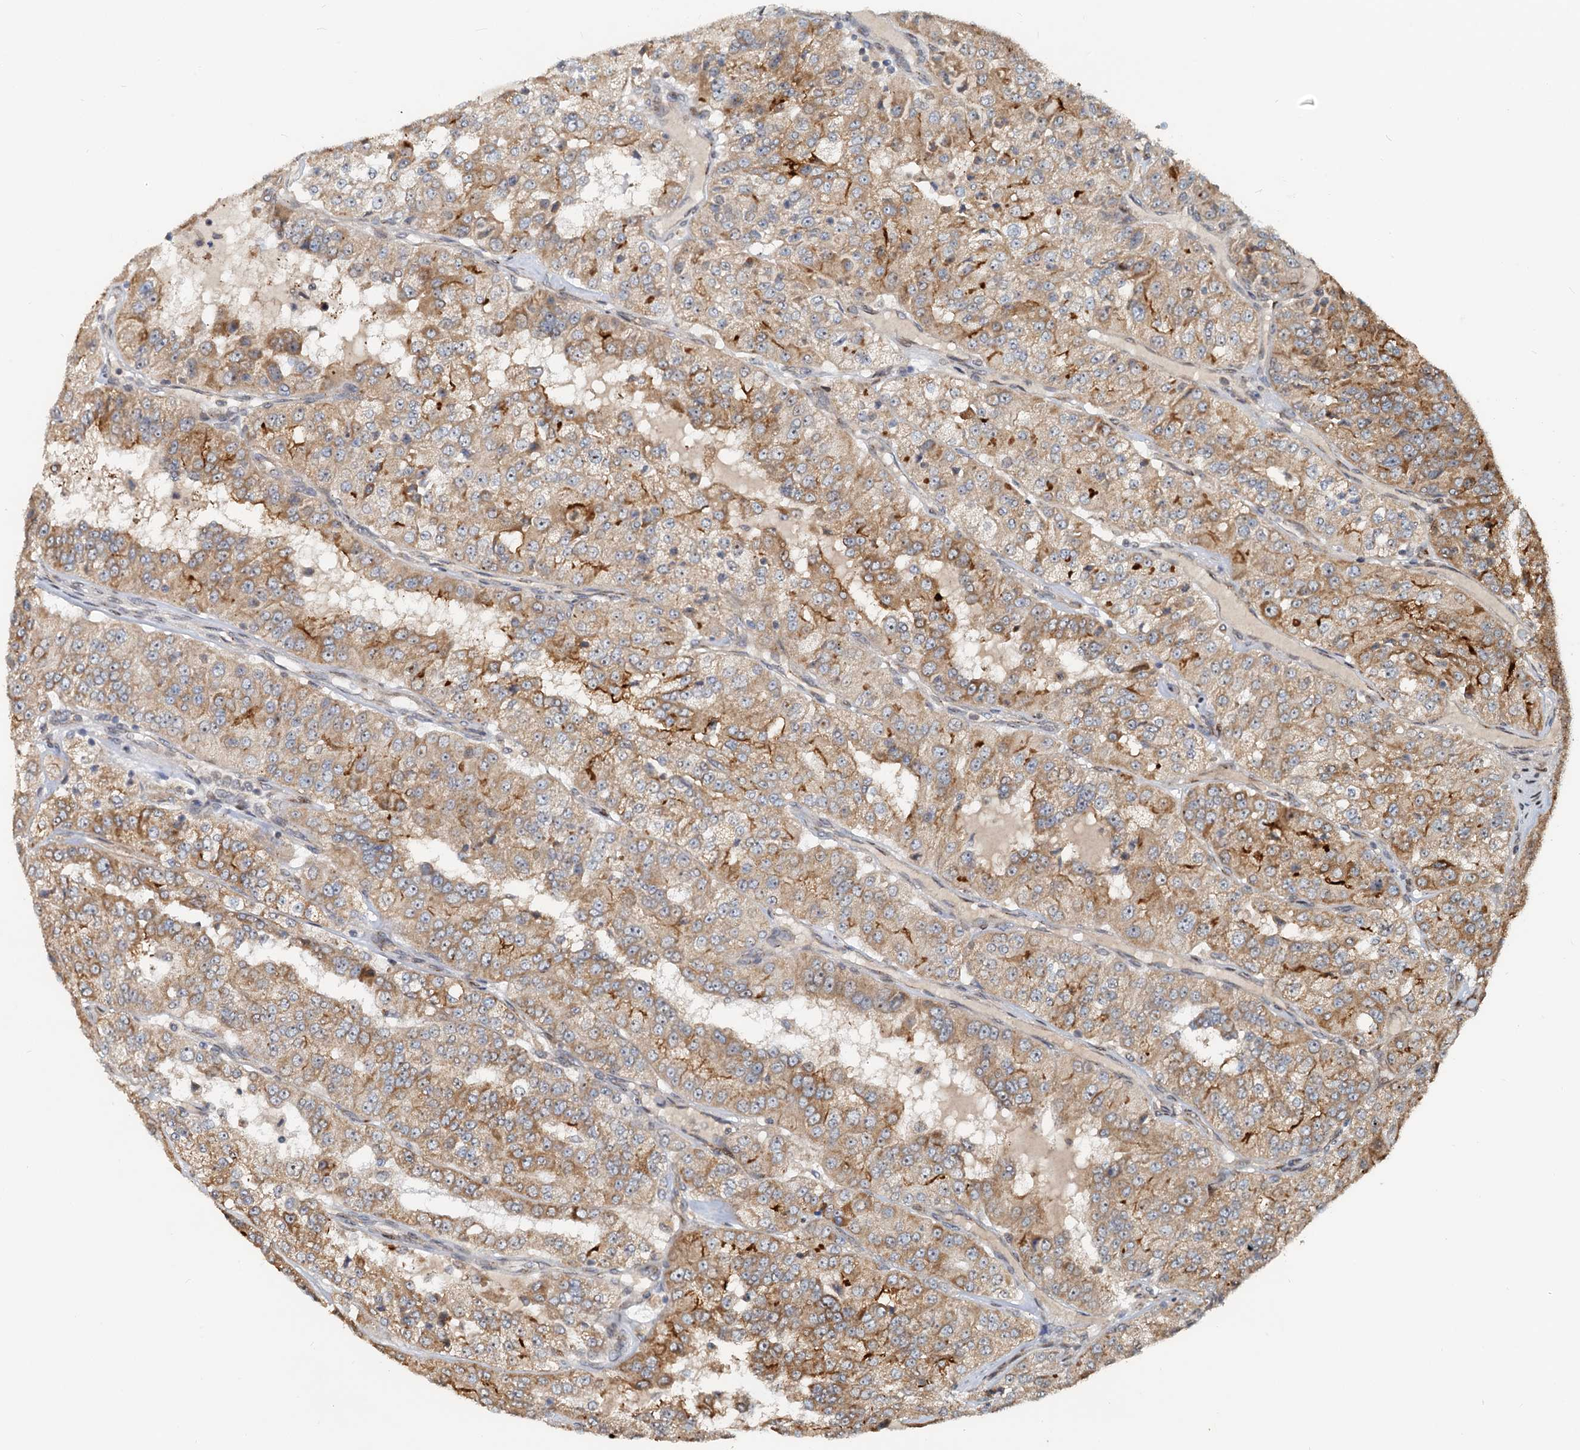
{"staining": {"intensity": "moderate", "quantity": ">75%", "location": "cytoplasmic/membranous"}, "tissue": "renal cancer", "cell_type": "Tumor cells", "image_type": "cancer", "snomed": [{"axis": "morphology", "description": "Adenocarcinoma, NOS"}, {"axis": "topography", "description": "Kidney"}], "caption": "IHC (DAB (3,3'-diaminobenzidine)) staining of human adenocarcinoma (renal) reveals moderate cytoplasmic/membranous protein expression in about >75% of tumor cells.", "gene": "CEP68", "patient": {"sex": "female", "age": 63}}